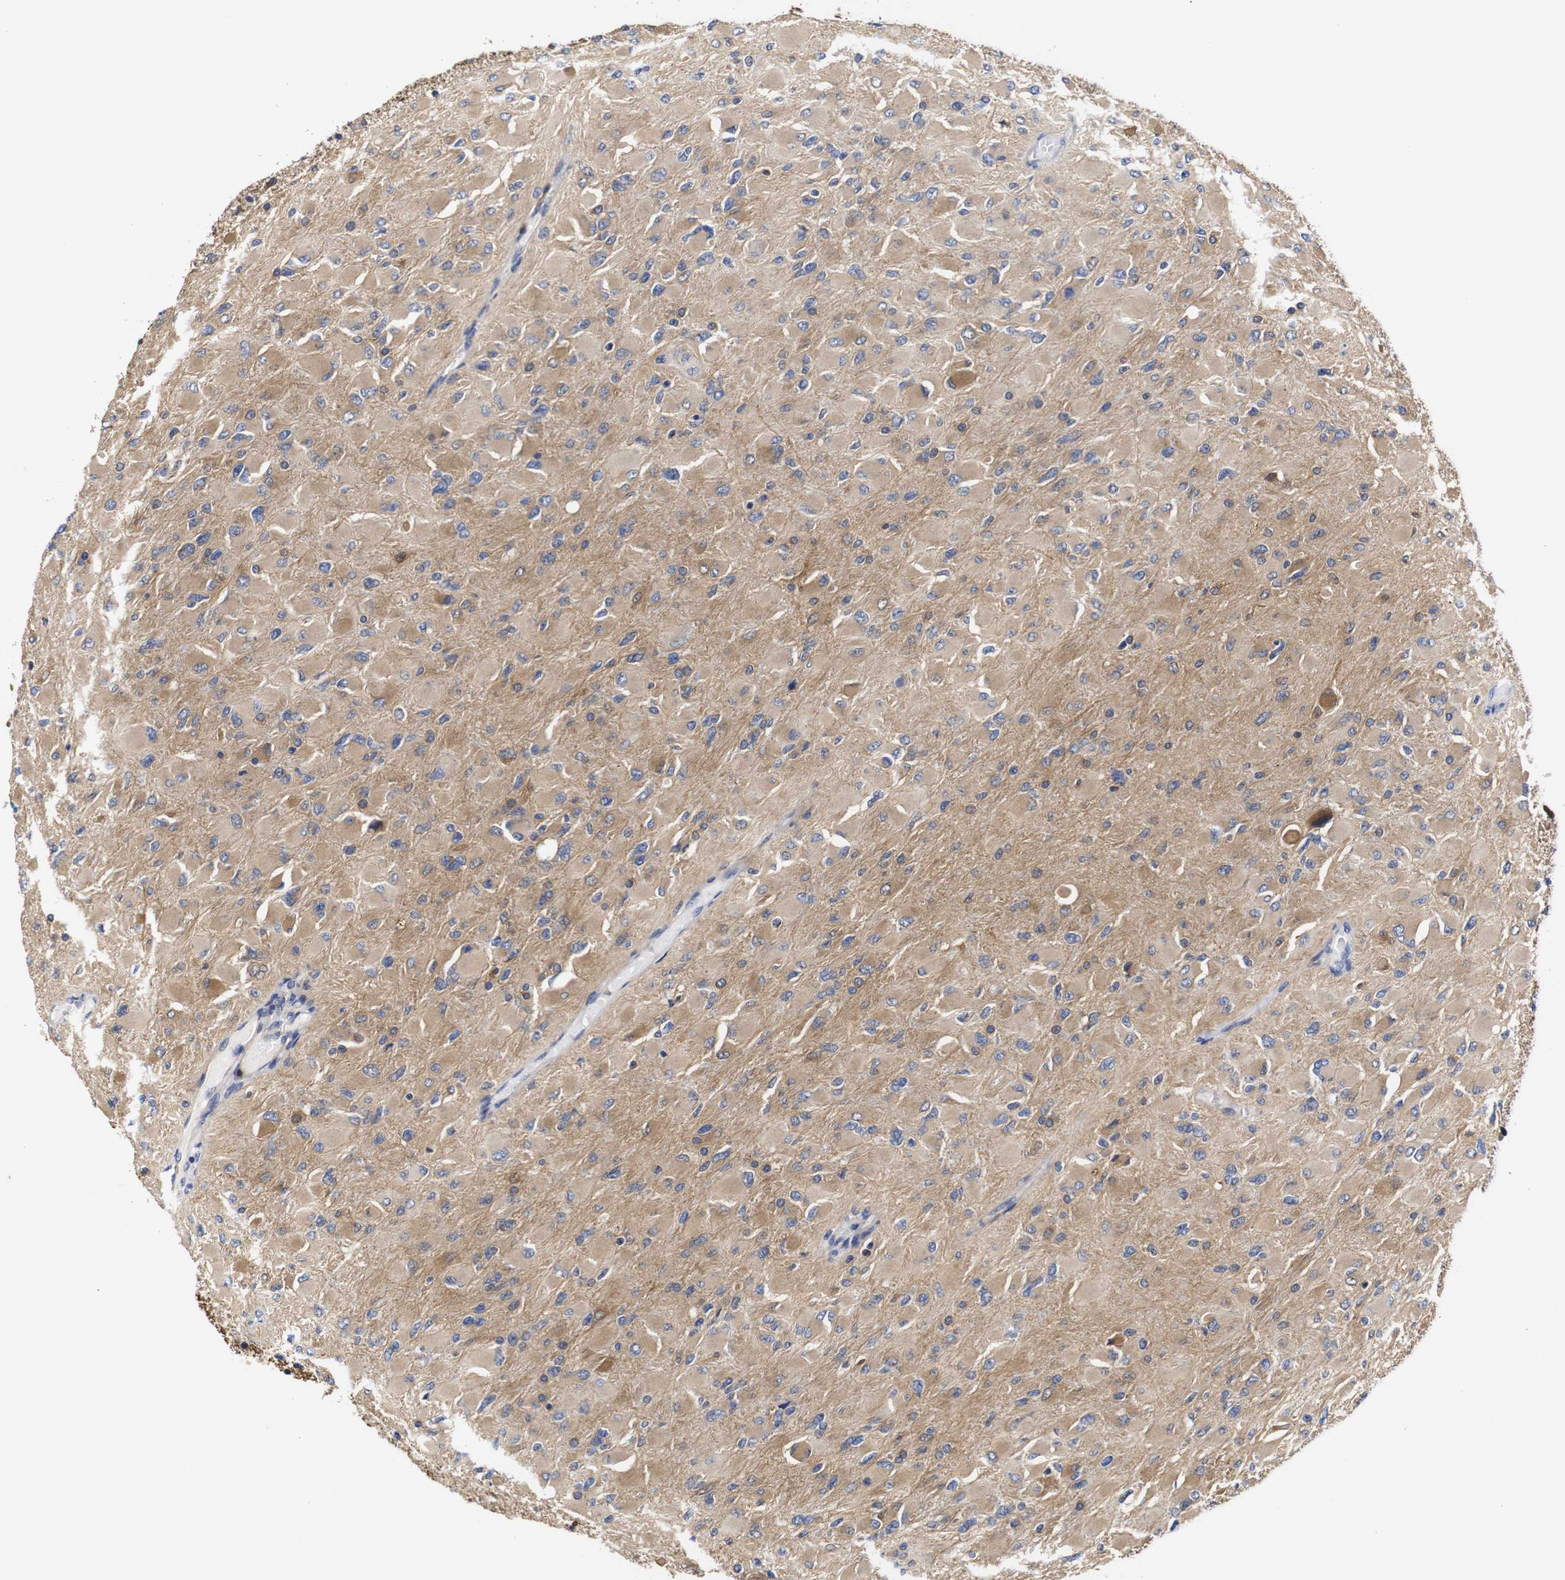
{"staining": {"intensity": "weak", "quantity": ">75%", "location": "cytoplasmic/membranous"}, "tissue": "glioma", "cell_type": "Tumor cells", "image_type": "cancer", "snomed": [{"axis": "morphology", "description": "Glioma, malignant, High grade"}, {"axis": "topography", "description": "Cerebral cortex"}], "caption": "Tumor cells demonstrate low levels of weak cytoplasmic/membranous staining in about >75% of cells in malignant high-grade glioma. The staining was performed using DAB to visualize the protein expression in brown, while the nuclei were stained in blue with hematoxylin (Magnification: 20x).", "gene": "LRRCC1", "patient": {"sex": "female", "age": 36}}